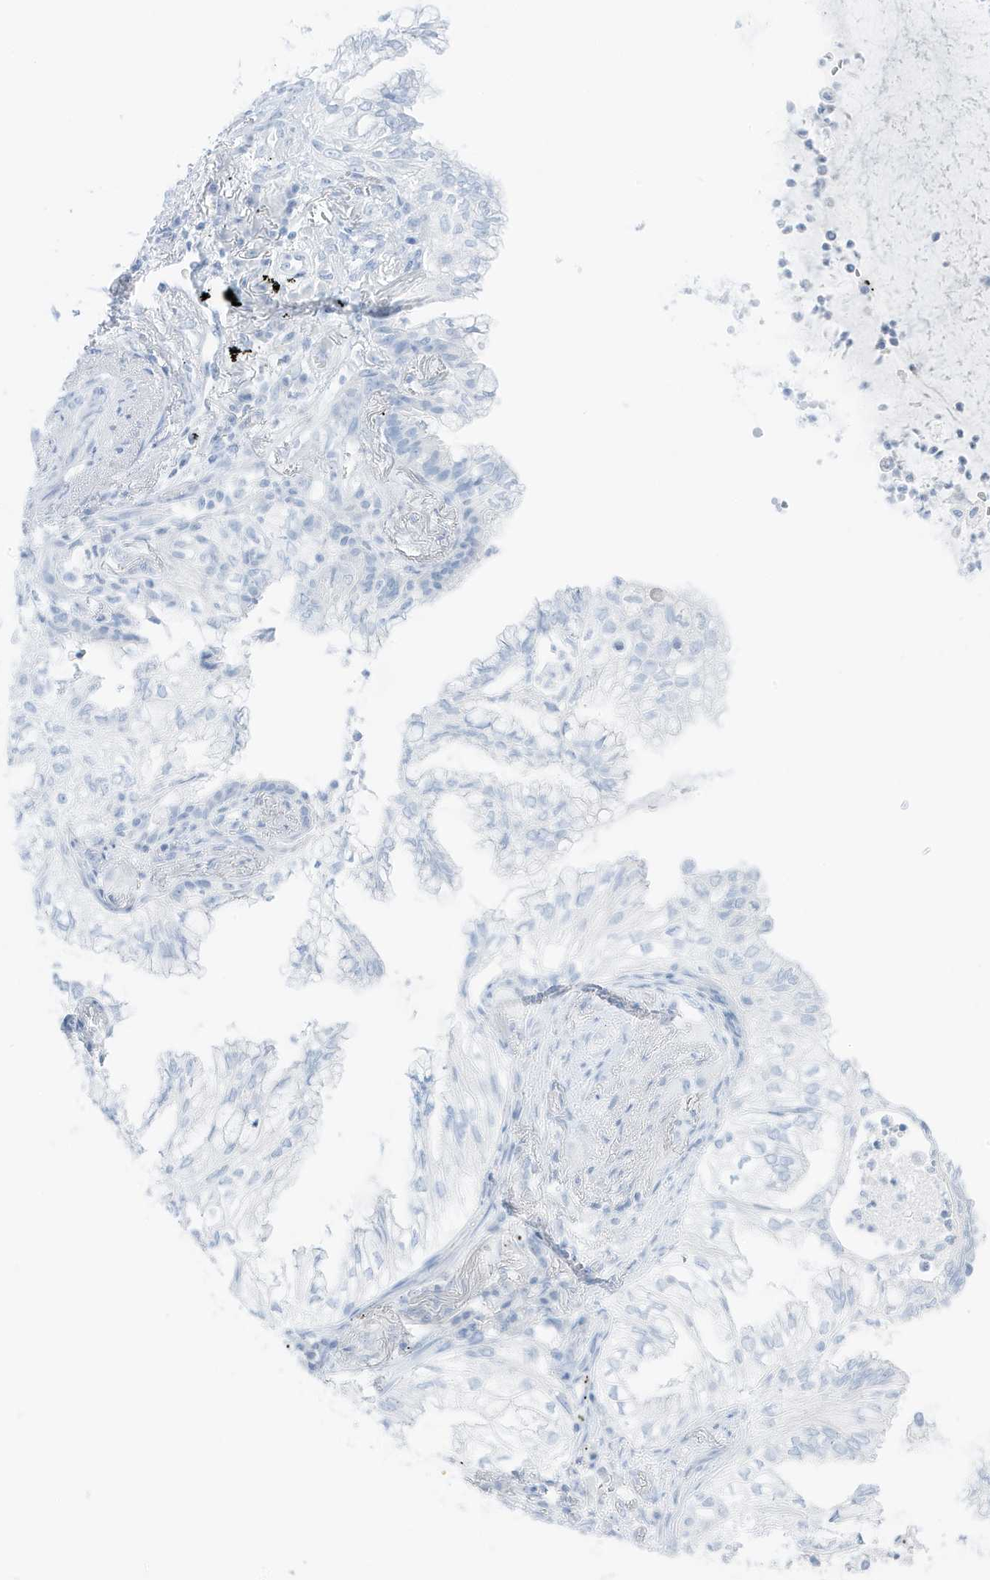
{"staining": {"intensity": "negative", "quantity": "none", "location": "none"}, "tissue": "lung cancer", "cell_type": "Tumor cells", "image_type": "cancer", "snomed": [{"axis": "morphology", "description": "Adenocarcinoma, NOS"}, {"axis": "topography", "description": "Lung"}], "caption": "This is an immunohistochemistry photomicrograph of lung cancer (adenocarcinoma). There is no expression in tumor cells.", "gene": "SLC22A13", "patient": {"sex": "female", "age": 70}}